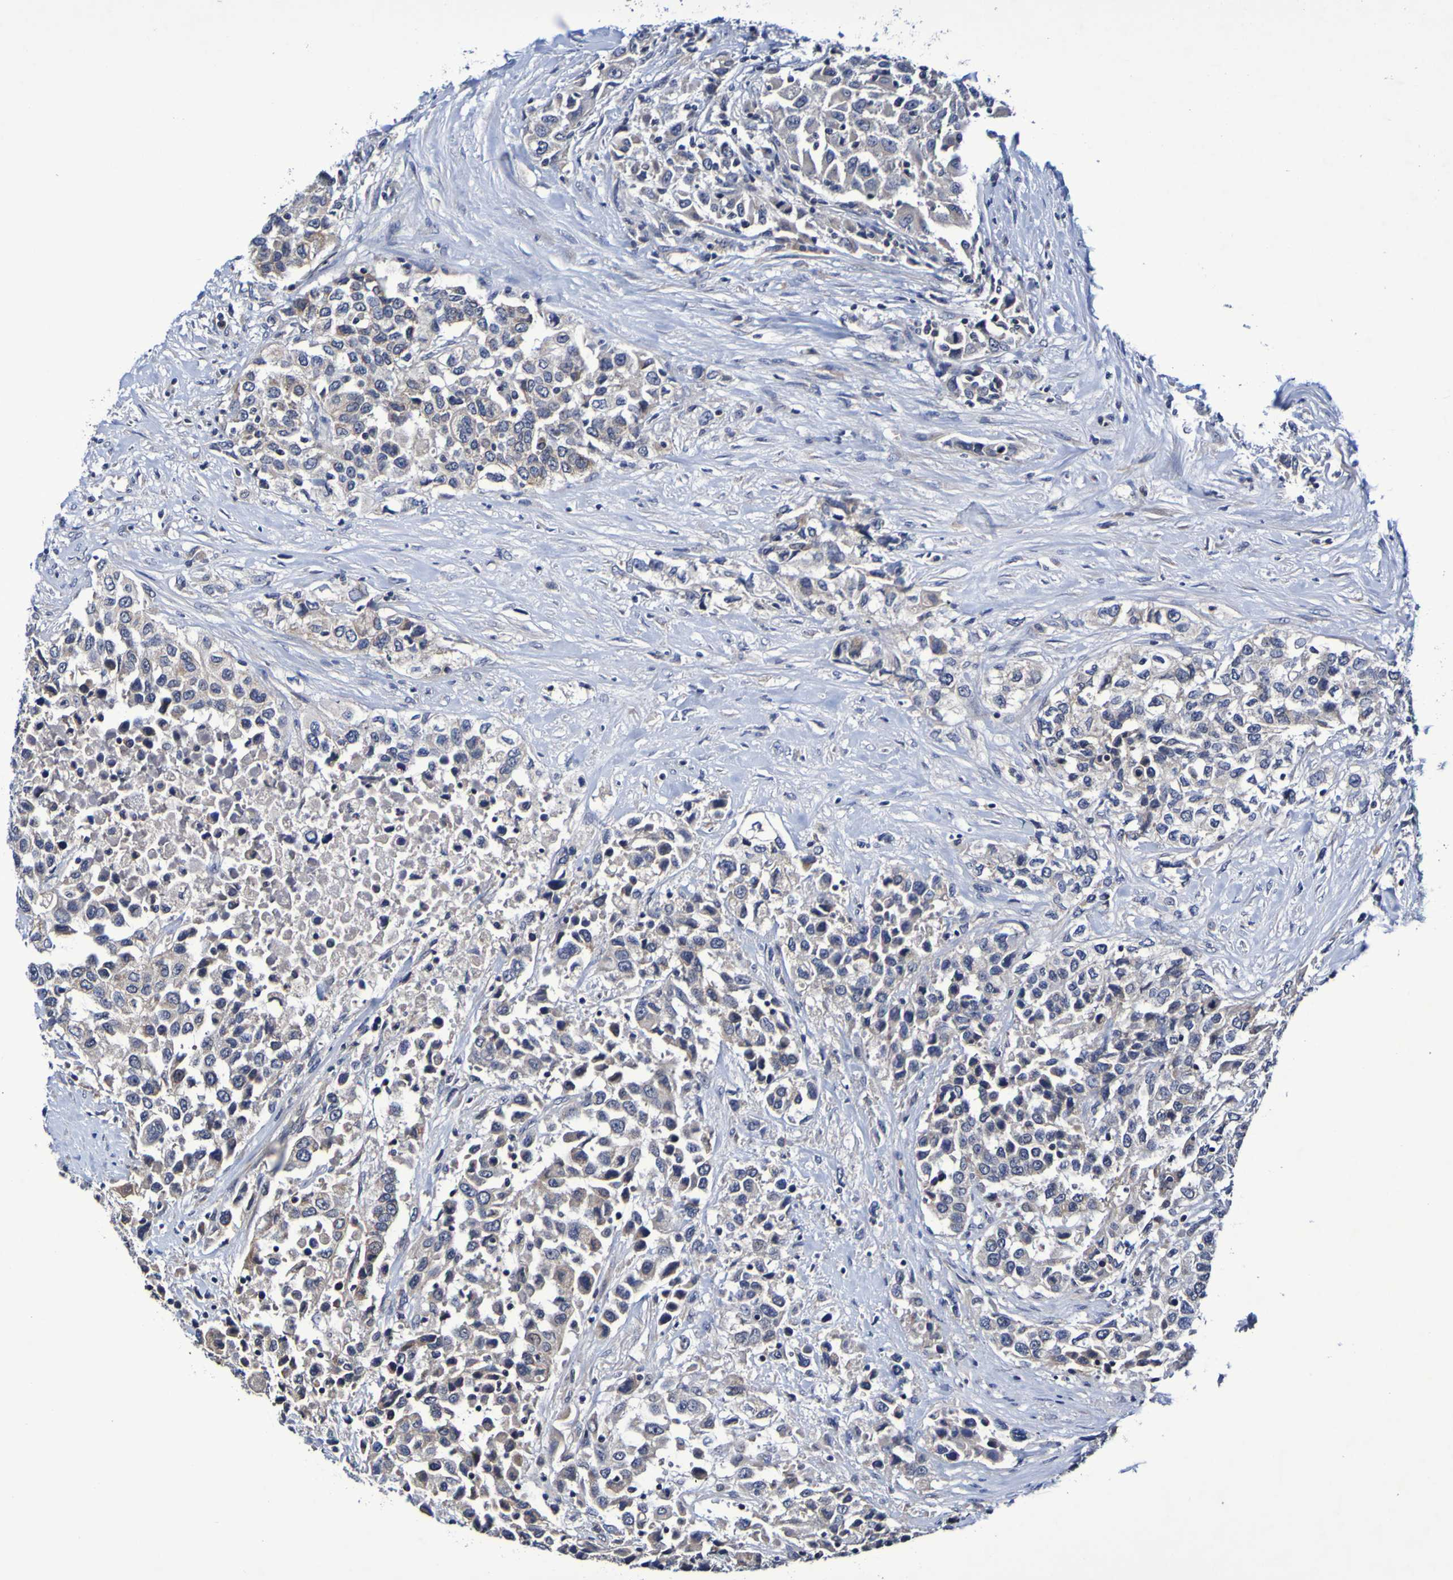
{"staining": {"intensity": "weak", "quantity": ">75%", "location": "cytoplasmic/membranous"}, "tissue": "urothelial cancer", "cell_type": "Tumor cells", "image_type": "cancer", "snomed": [{"axis": "morphology", "description": "Urothelial carcinoma, High grade"}, {"axis": "topography", "description": "Urinary bladder"}], "caption": "Tumor cells exhibit low levels of weak cytoplasmic/membranous staining in about >75% of cells in human high-grade urothelial carcinoma.", "gene": "PTP4A2", "patient": {"sex": "female", "age": 80}}